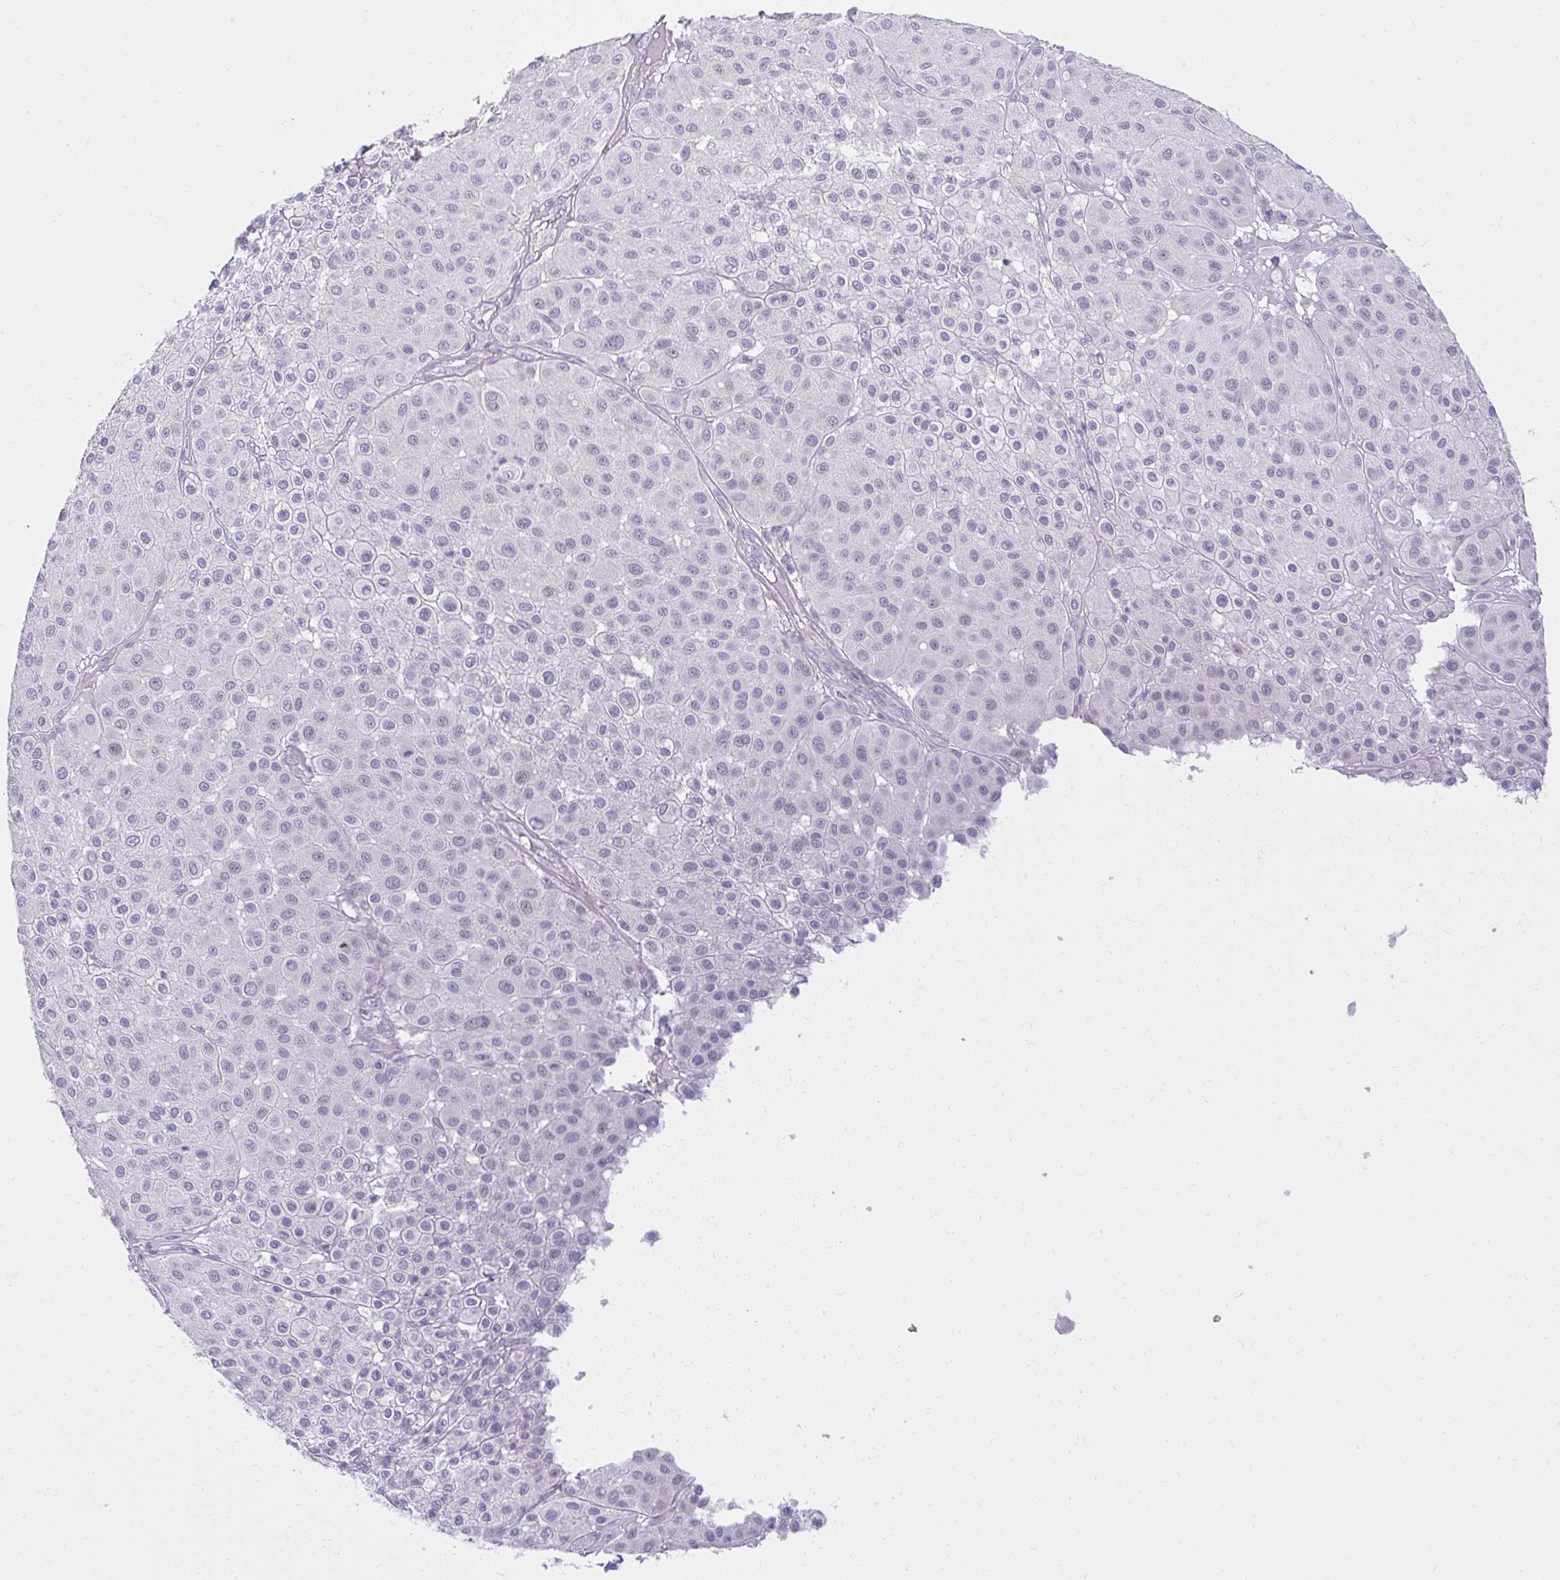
{"staining": {"intensity": "negative", "quantity": "none", "location": "none"}, "tissue": "melanoma", "cell_type": "Tumor cells", "image_type": "cancer", "snomed": [{"axis": "morphology", "description": "Malignant melanoma, Metastatic site"}, {"axis": "topography", "description": "Smooth muscle"}], "caption": "Tumor cells show no significant protein positivity in malignant melanoma (metastatic site). The staining was performed using DAB (3,3'-diaminobenzidine) to visualize the protein expression in brown, while the nuclei were stained in blue with hematoxylin (Magnification: 20x).", "gene": "PRAP1", "patient": {"sex": "male", "age": 41}}